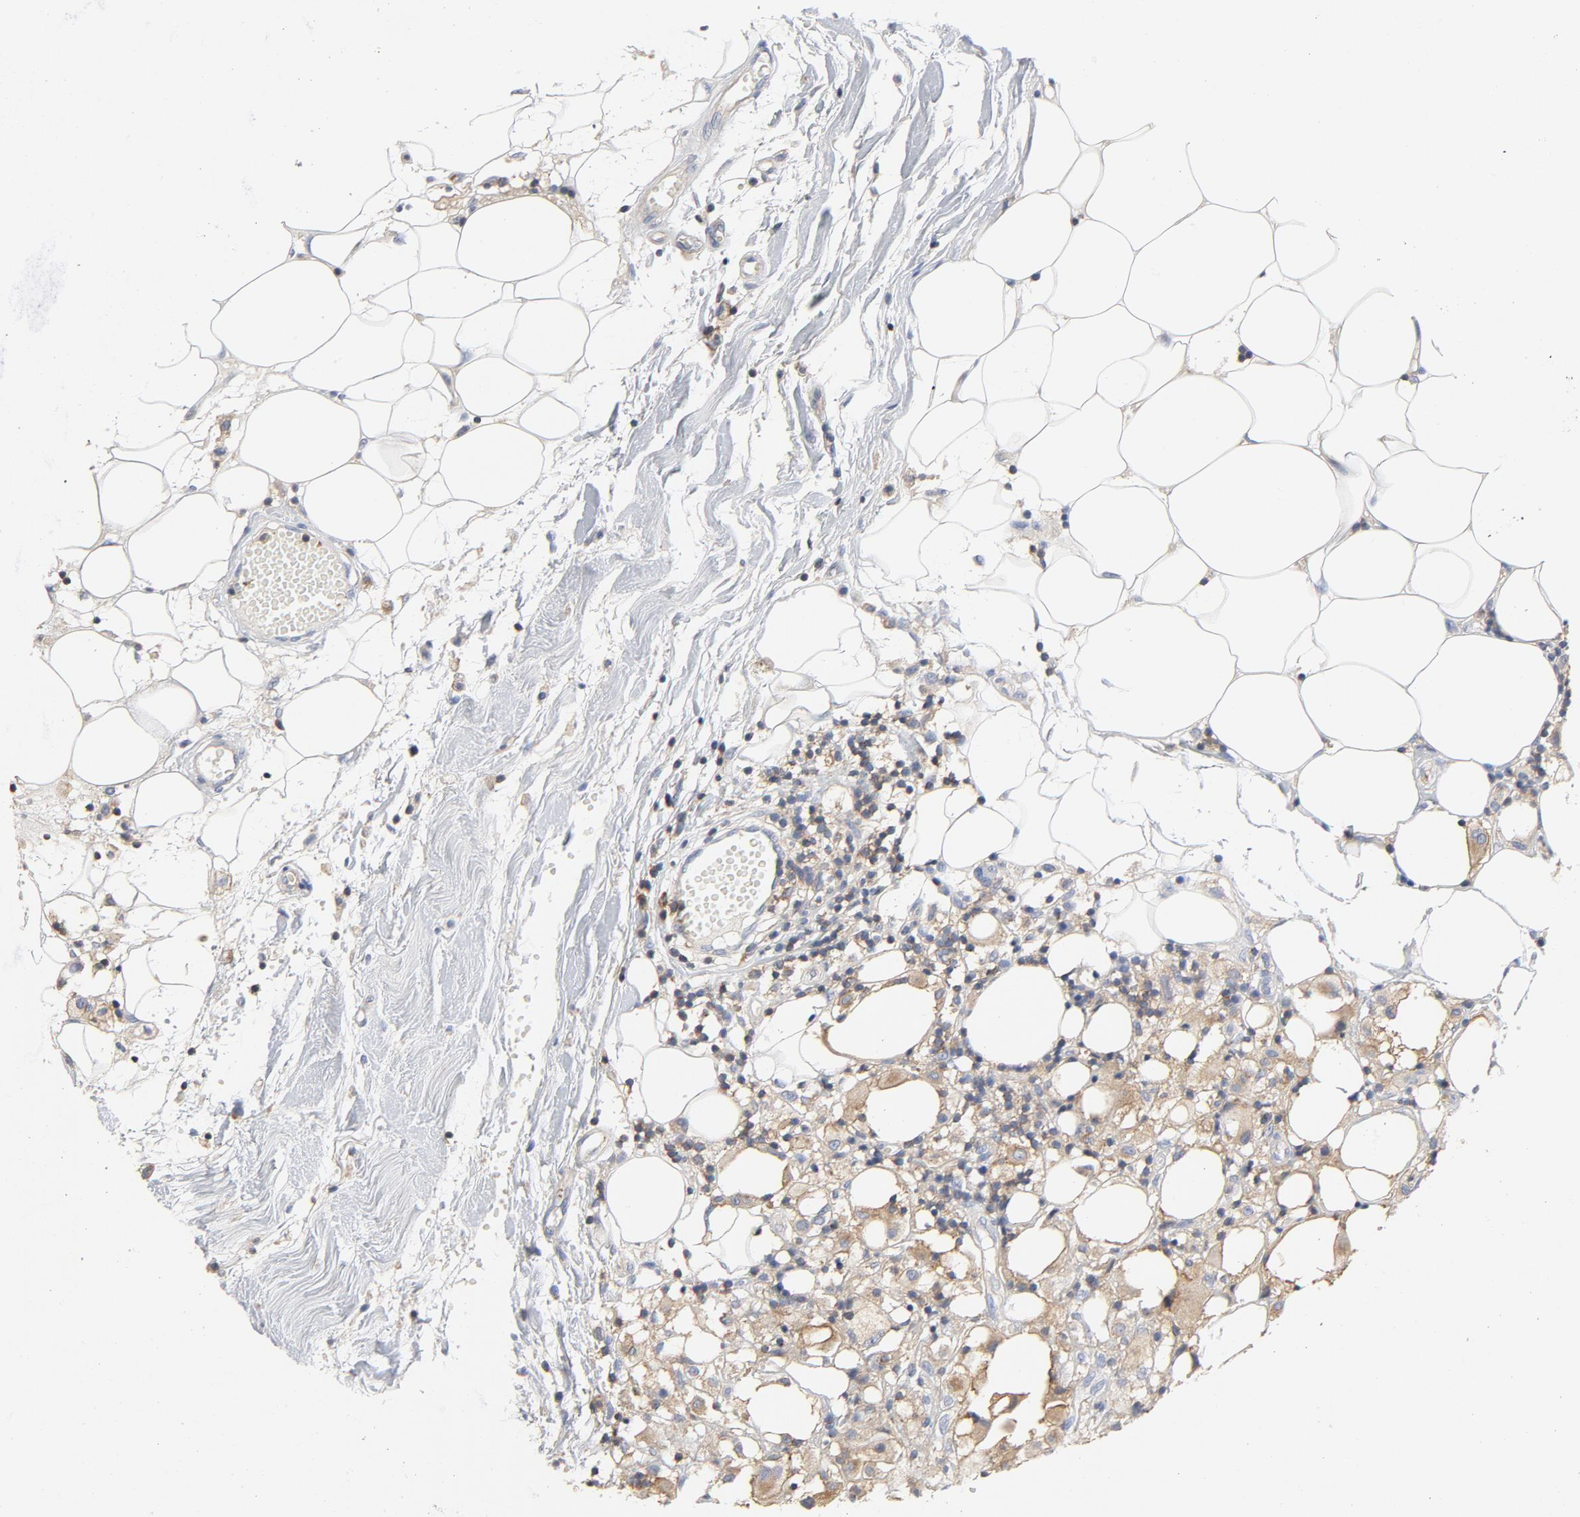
{"staining": {"intensity": "negative", "quantity": "none", "location": "none"}, "tissue": "thyroid cancer", "cell_type": "Tumor cells", "image_type": "cancer", "snomed": [{"axis": "morphology", "description": "Carcinoma, NOS"}, {"axis": "topography", "description": "Thyroid gland"}], "caption": "Immunohistochemical staining of thyroid carcinoma shows no significant staining in tumor cells.", "gene": "SRC", "patient": {"sex": "female", "age": 77}}